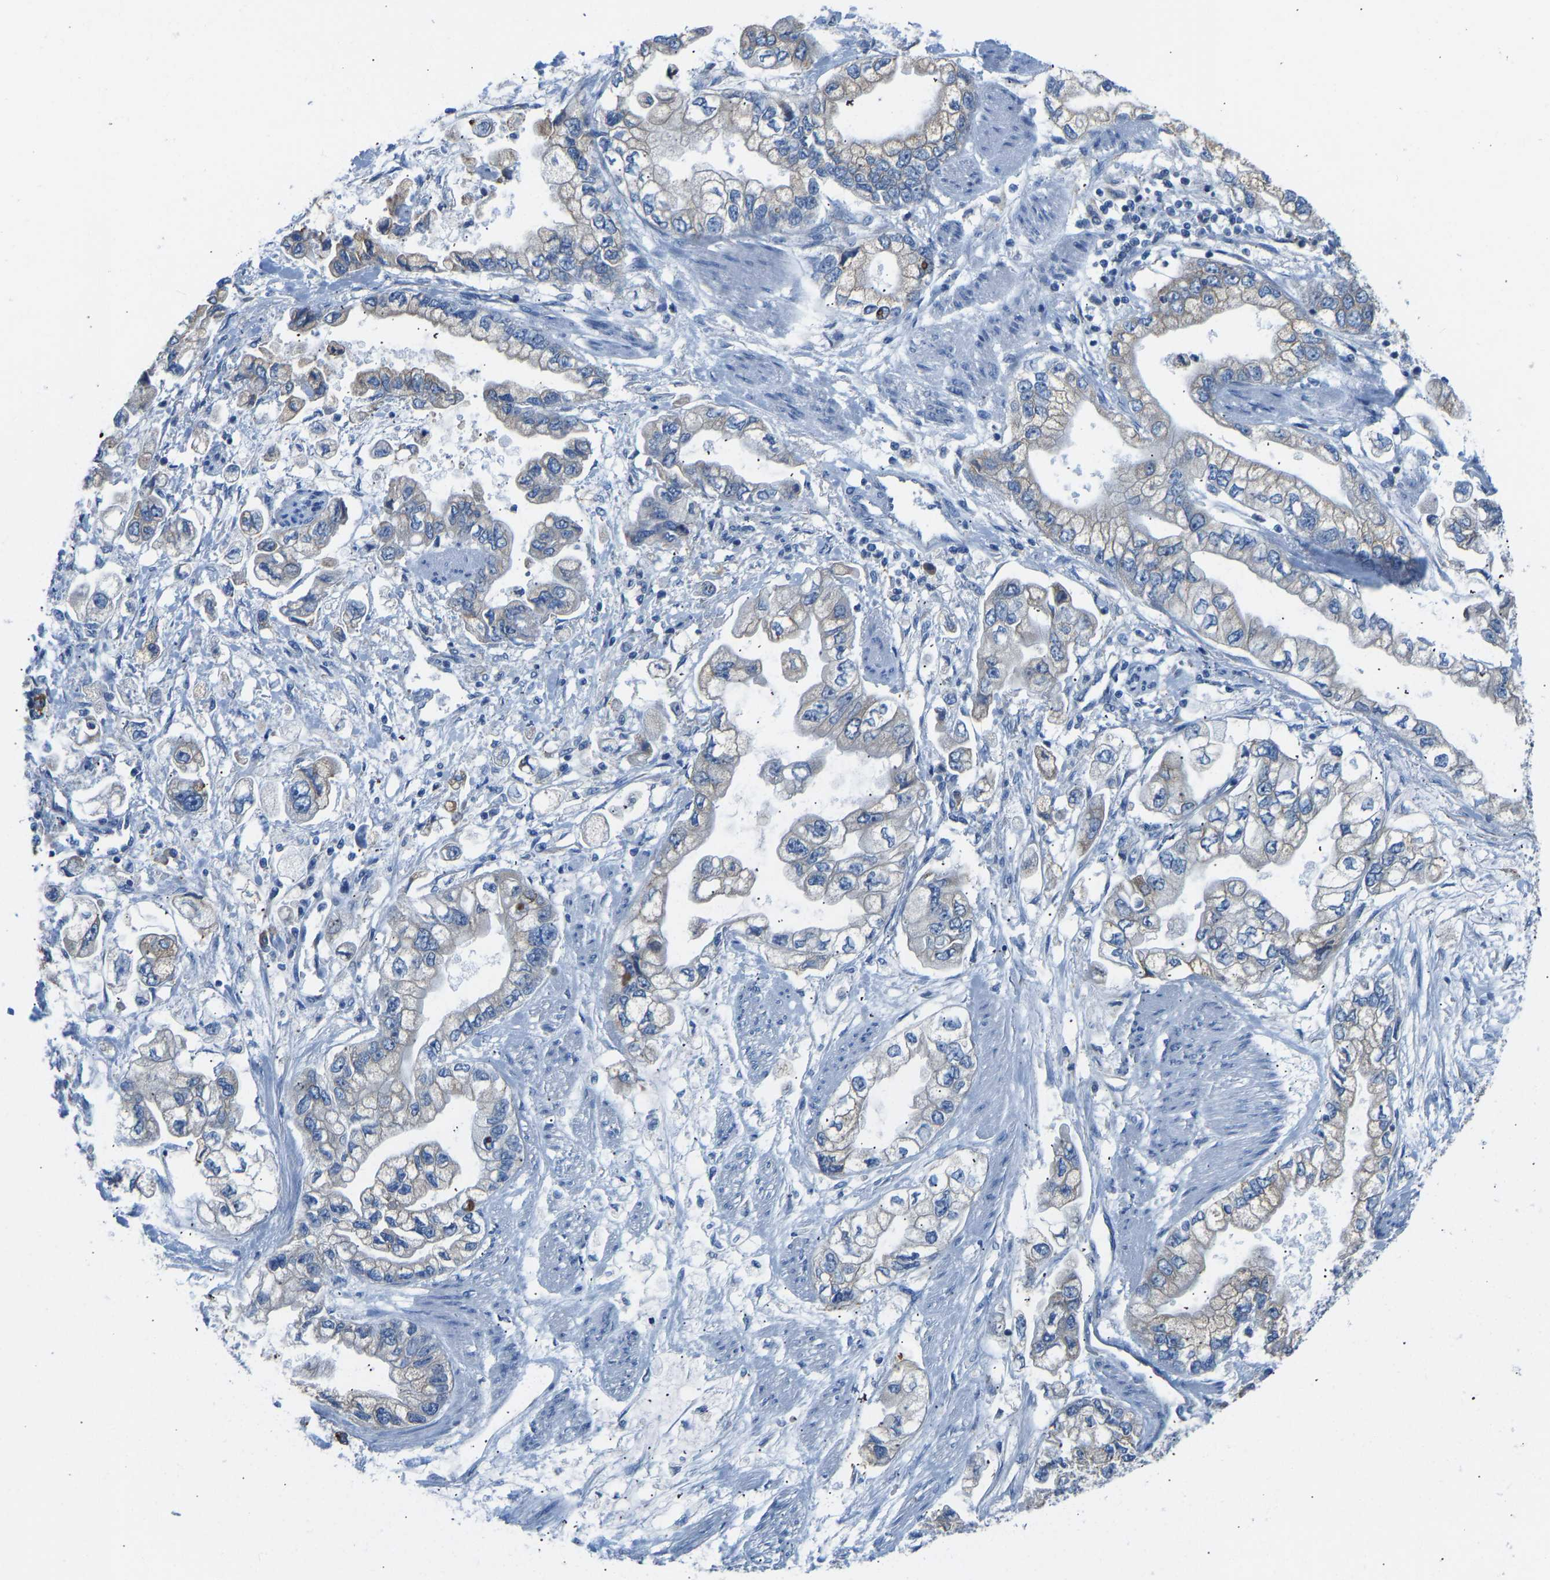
{"staining": {"intensity": "weak", "quantity": "<25%", "location": "cytoplasmic/membranous"}, "tissue": "stomach cancer", "cell_type": "Tumor cells", "image_type": "cancer", "snomed": [{"axis": "morphology", "description": "Normal tissue, NOS"}, {"axis": "morphology", "description": "Adenocarcinoma, NOS"}, {"axis": "topography", "description": "Stomach"}], "caption": "Protein analysis of stomach cancer demonstrates no significant positivity in tumor cells. (DAB IHC with hematoxylin counter stain).", "gene": "VRK1", "patient": {"sex": "male", "age": 62}}